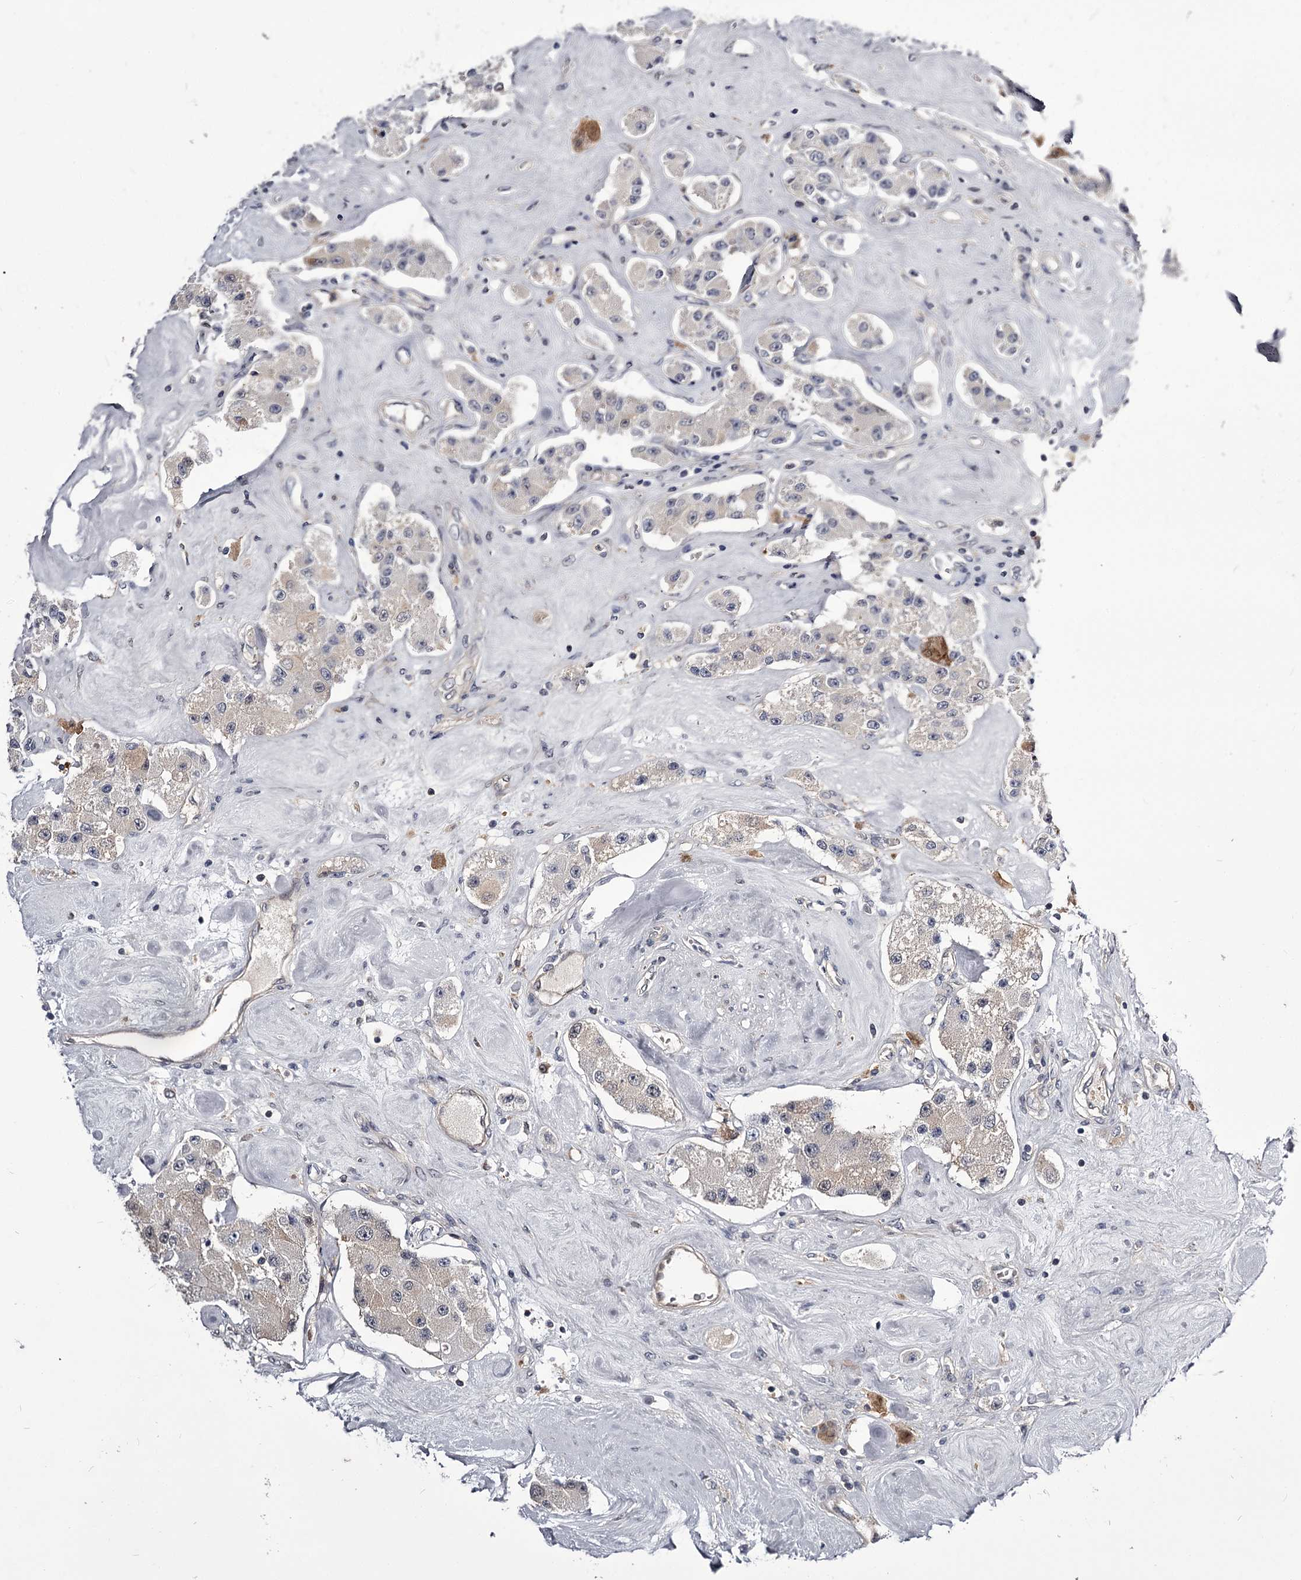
{"staining": {"intensity": "weak", "quantity": "<25%", "location": "cytoplasmic/membranous"}, "tissue": "carcinoid", "cell_type": "Tumor cells", "image_type": "cancer", "snomed": [{"axis": "morphology", "description": "Carcinoid, malignant, NOS"}, {"axis": "topography", "description": "Pancreas"}], "caption": "A micrograph of human carcinoid is negative for staining in tumor cells. The staining is performed using DAB brown chromogen with nuclei counter-stained in using hematoxylin.", "gene": "GSTO1", "patient": {"sex": "male", "age": 41}}